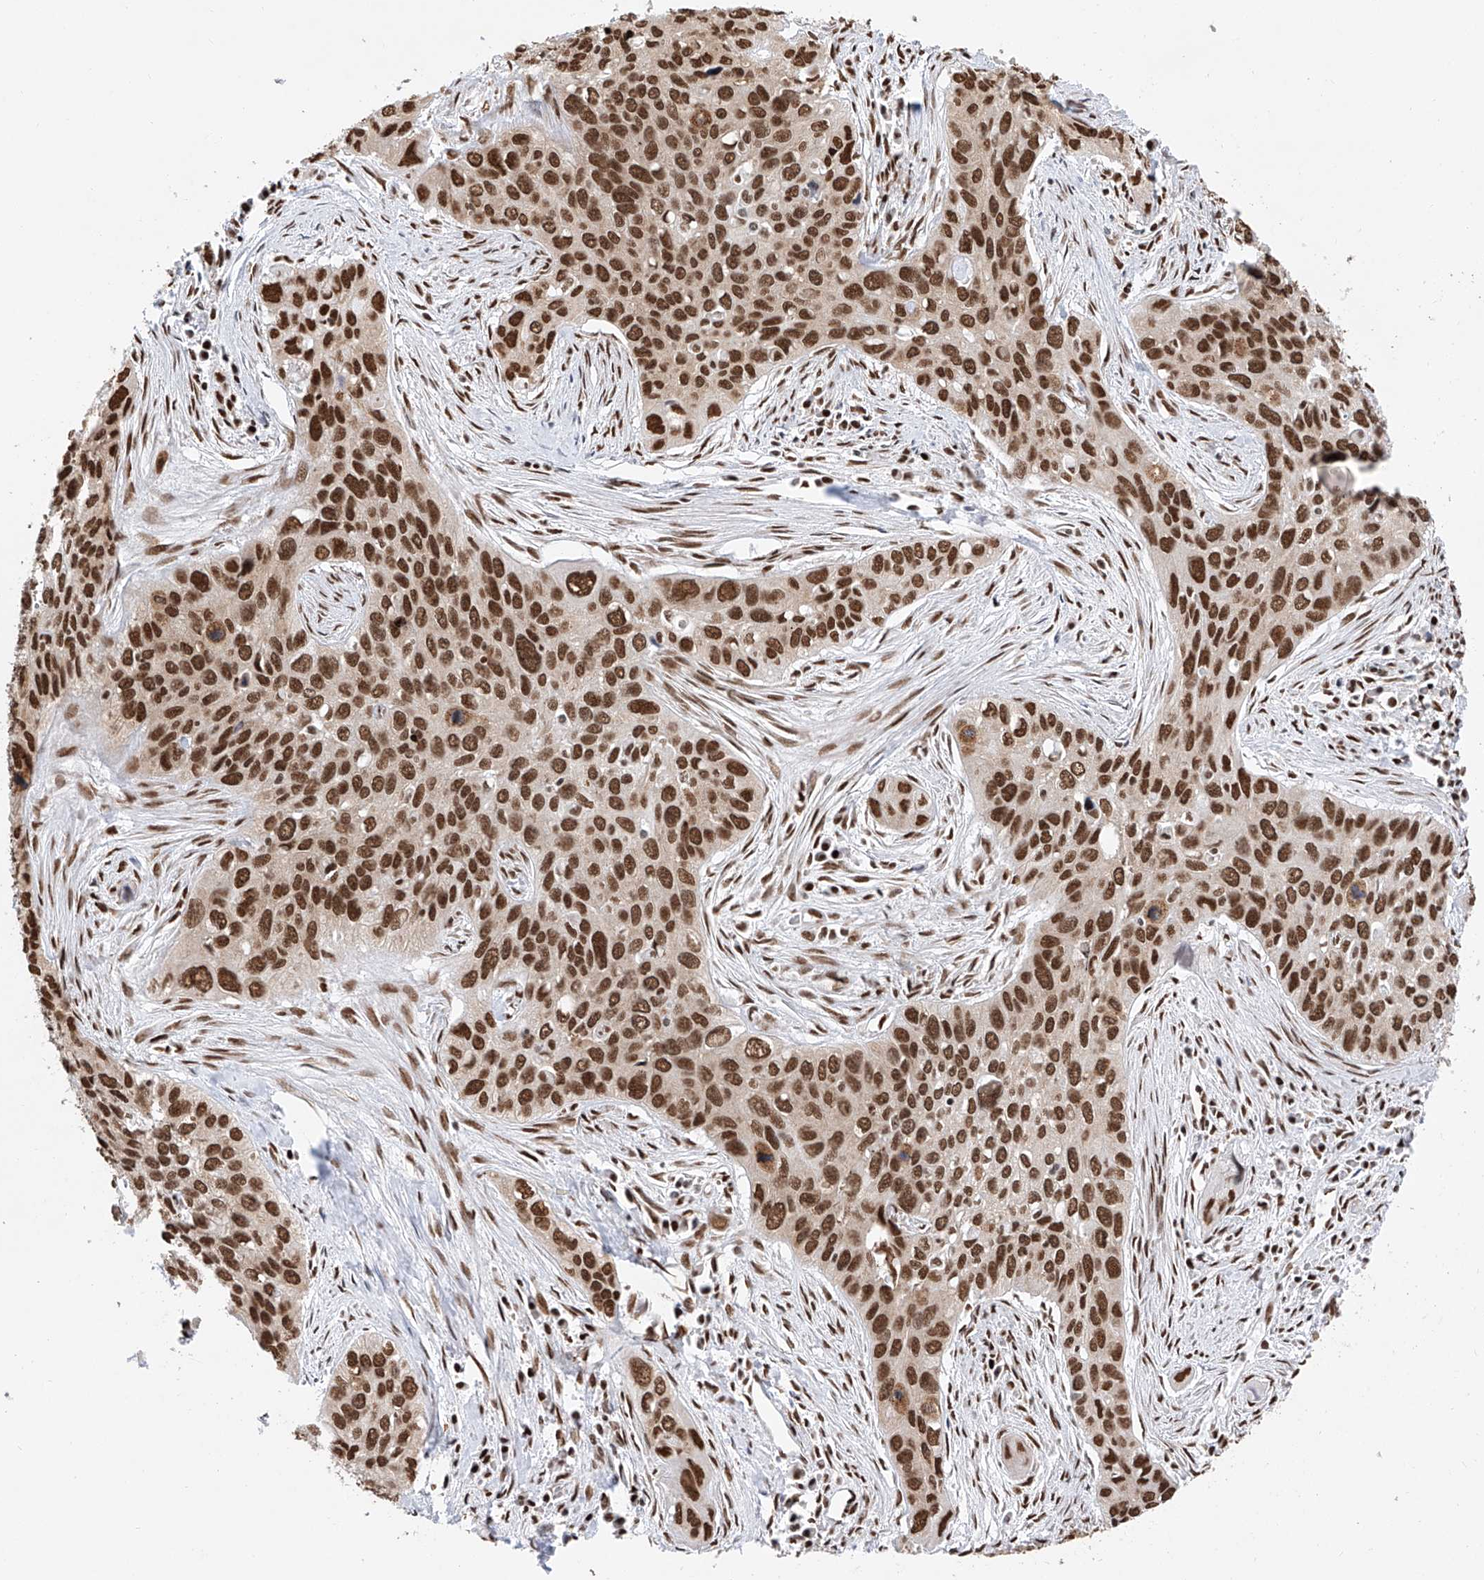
{"staining": {"intensity": "strong", "quantity": ">75%", "location": "nuclear"}, "tissue": "cervical cancer", "cell_type": "Tumor cells", "image_type": "cancer", "snomed": [{"axis": "morphology", "description": "Squamous cell carcinoma, NOS"}, {"axis": "topography", "description": "Cervix"}], "caption": "Strong nuclear protein staining is present in about >75% of tumor cells in cervical cancer (squamous cell carcinoma). Immunohistochemistry (ihc) stains the protein in brown and the nuclei are stained blue.", "gene": "SRSF6", "patient": {"sex": "female", "age": 55}}